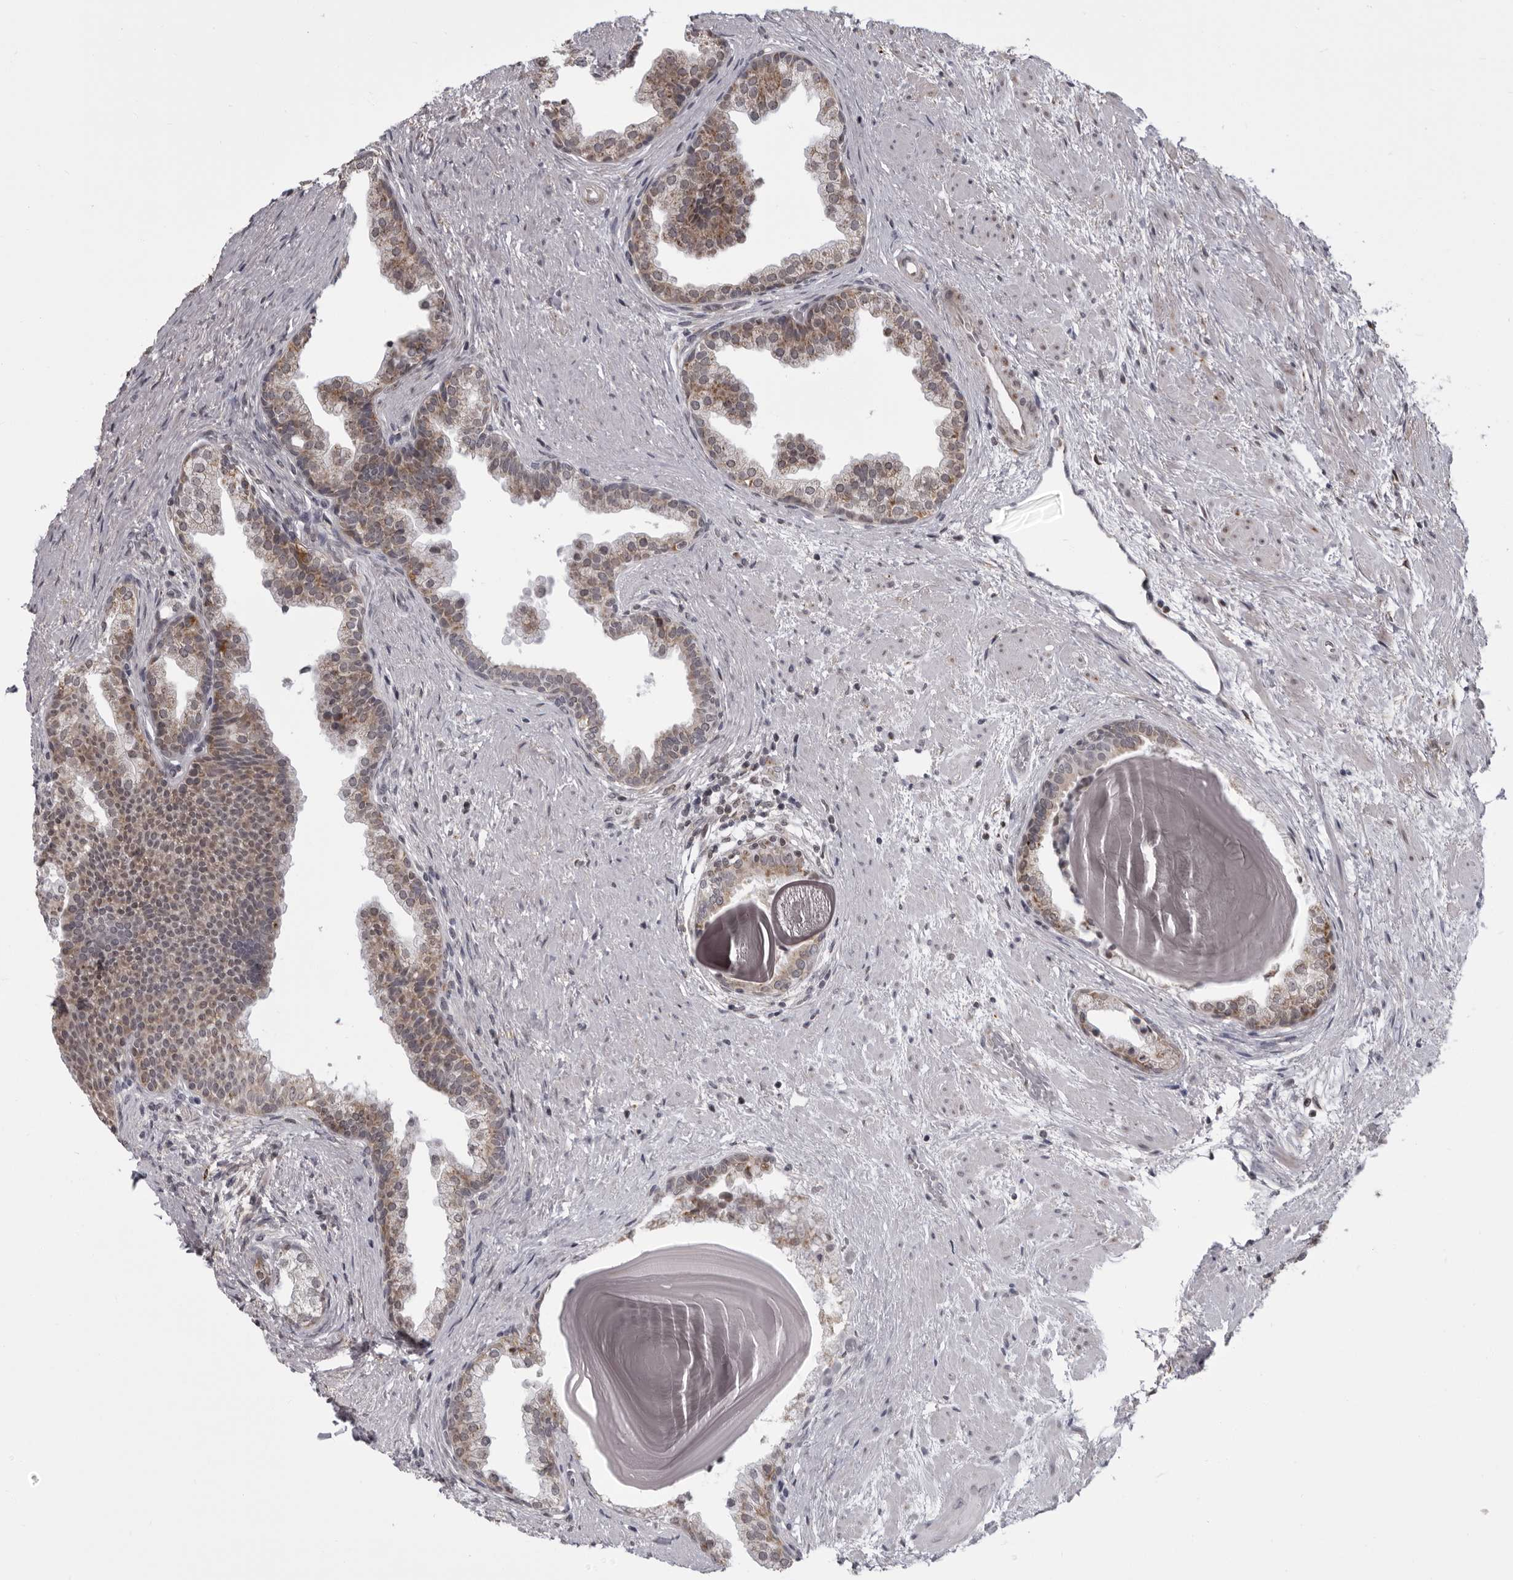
{"staining": {"intensity": "moderate", "quantity": "25%-75%", "location": "cytoplasmic/membranous"}, "tissue": "prostate", "cell_type": "Glandular cells", "image_type": "normal", "snomed": [{"axis": "morphology", "description": "Normal tissue, NOS"}, {"axis": "topography", "description": "Prostate"}], "caption": "This is an image of IHC staining of benign prostate, which shows moderate staining in the cytoplasmic/membranous of glandular cells.", "gene": "RTCA", "patient": {"sex": "male", "age": 48}}